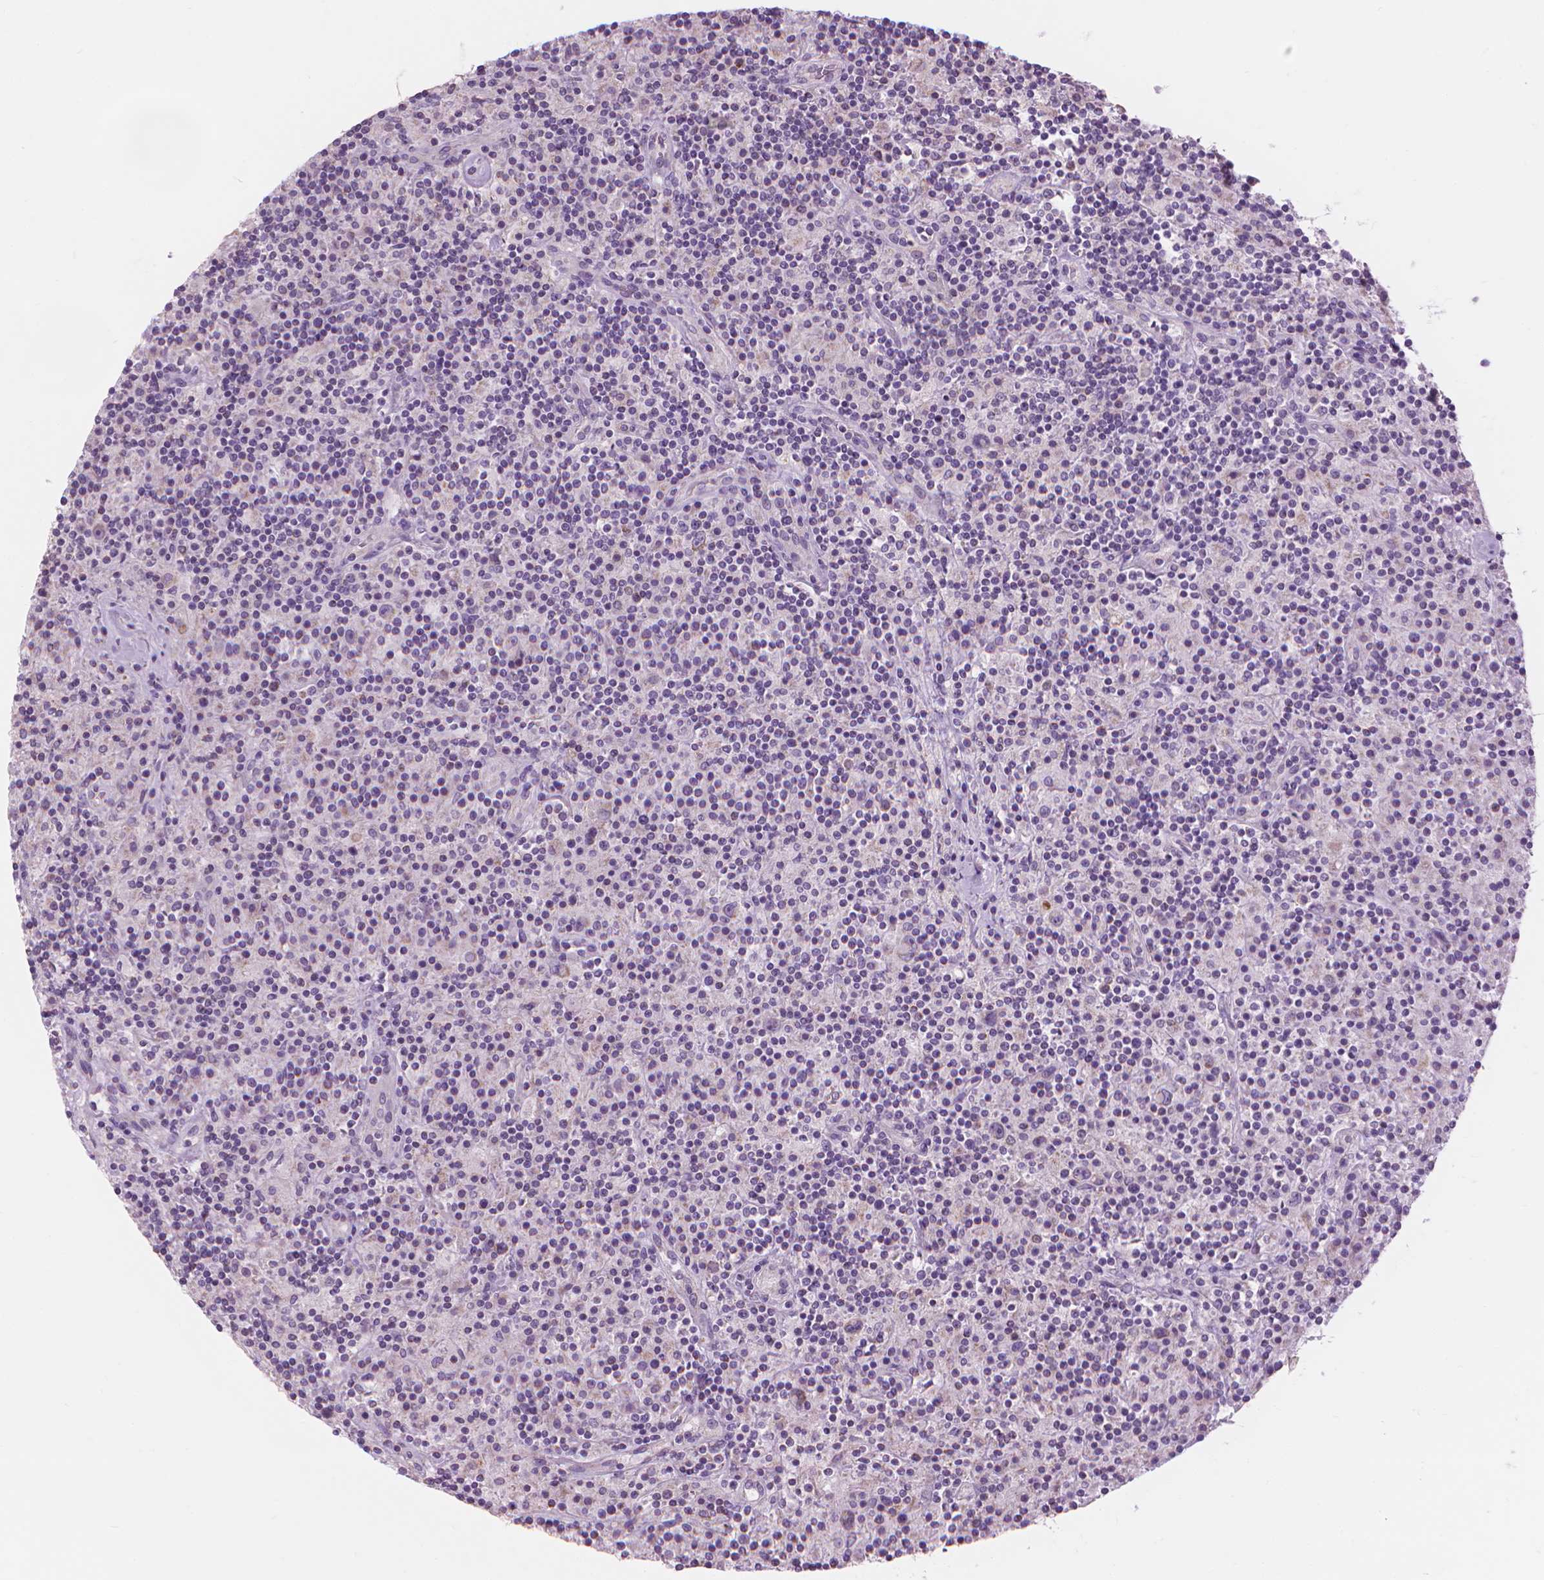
{"staining": {"intensity": "negative", "quantity": "none", "location": "none"}, "tissue": "lymphoma", "cell_type": "Tumor cells", "image_type": "cancer", "snomed": [{"axis": "morphology", "description": "Hodgkin's disease, NOS"}, {"axis": "topography", "description": "Lymph node"}], "caption": "The micrograph shows no staining of tumor cells in Hodgkin's disease.", "gene": "CFAP126", "patient": {"sex": "male", "age": 70}}